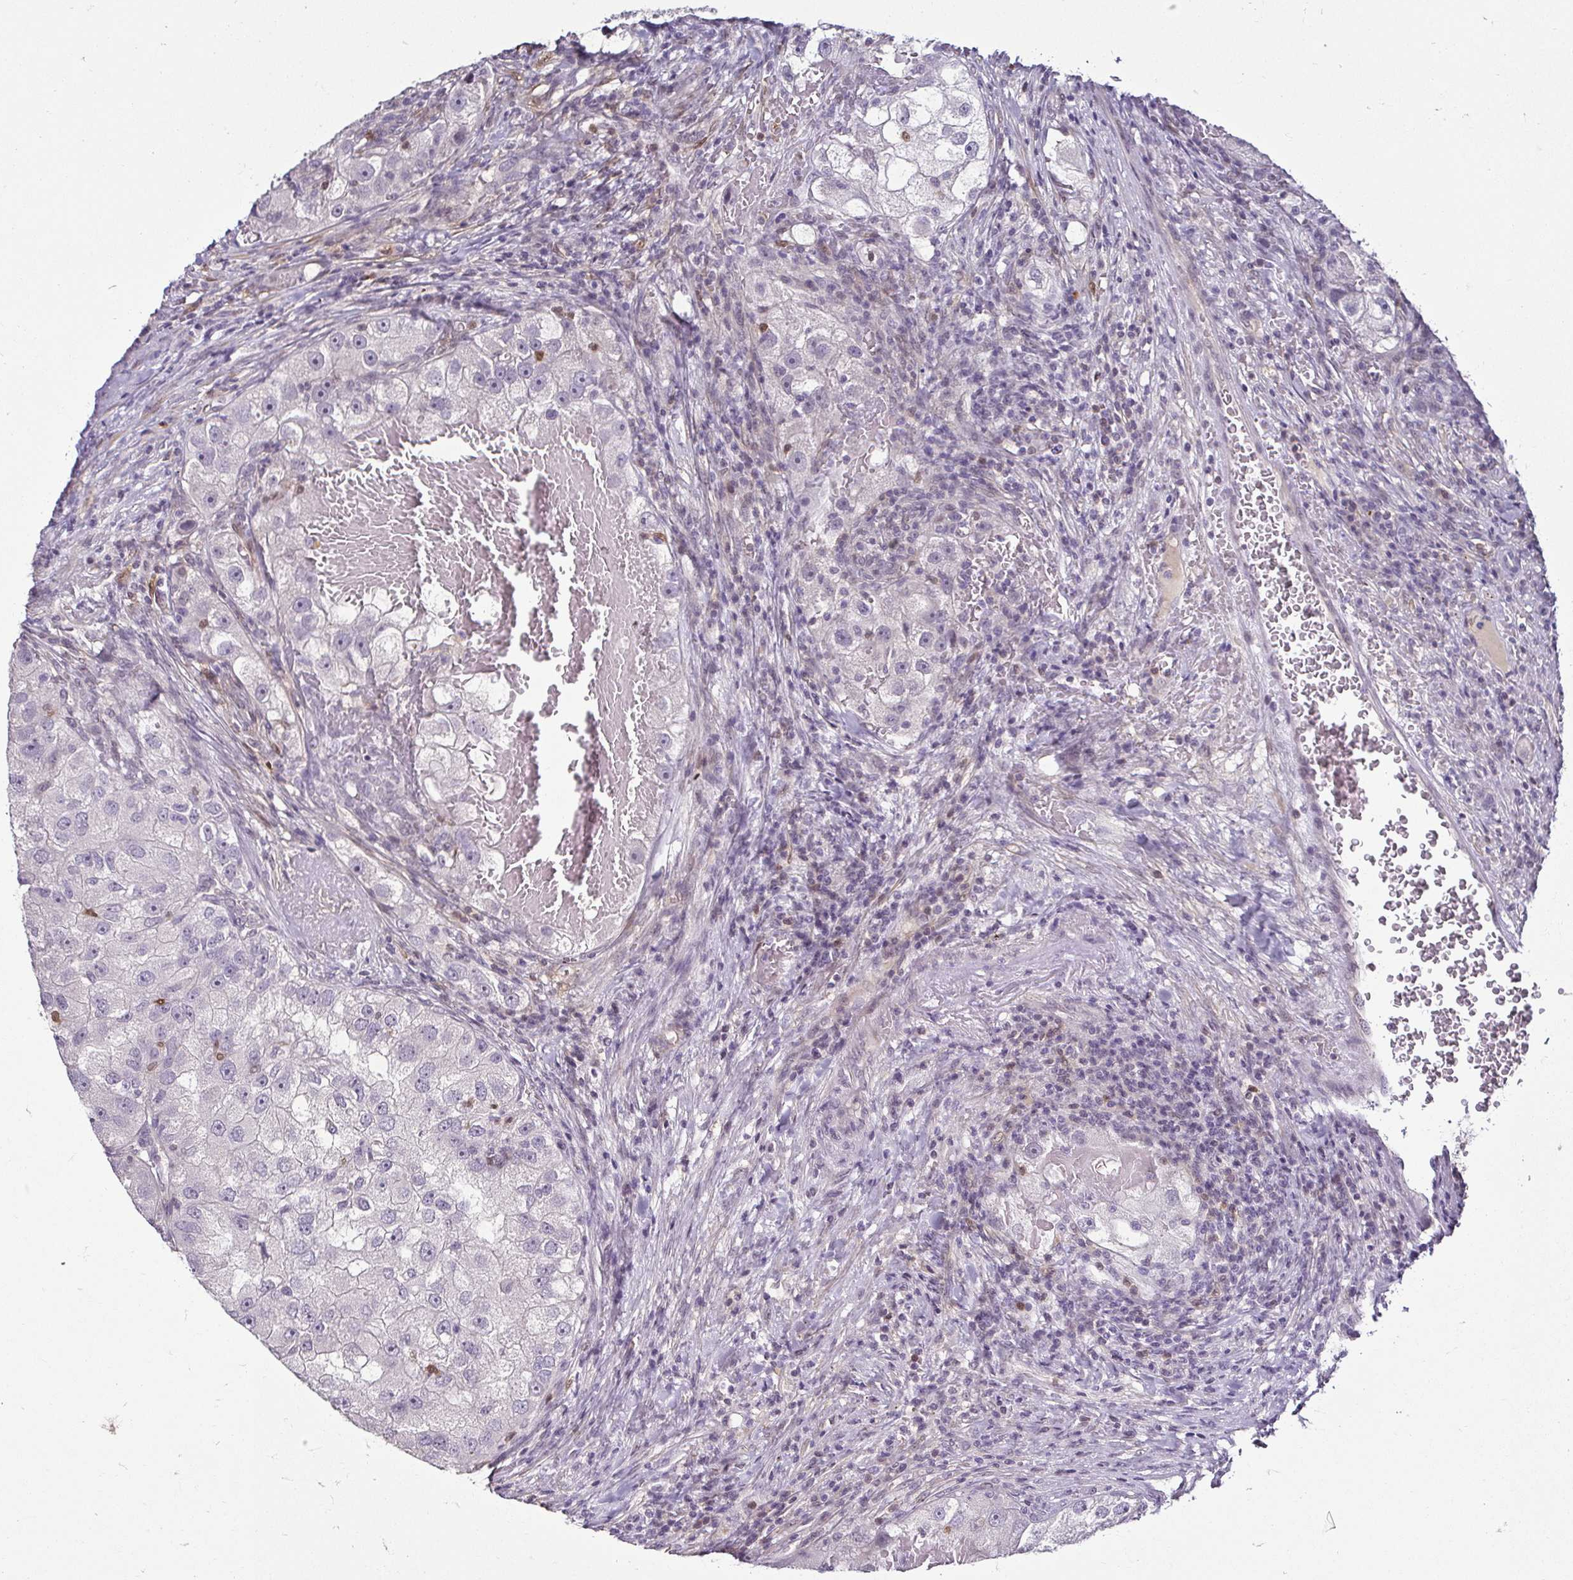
{"staining": {"intensity": "negative", "quantity": "none", "location": "none"}, "tissue": "renal cancer", "cell_type": "Tumor cells", "image_type": "cancer", "snomed": [{"axis": "morphology", "description": "Adenocarcinoma, NOS"}, {"axis": "topography", "description": "Kidney"}], "caption": "Immunohistochemistry micrograph of human renal cancer stained for a protein (brown), which displays no positivity in tumor cells. (DAB immunohistochemistry, high magnification).", "gene": "HOPX", "patient": {"sex": "male", "age": 63}}